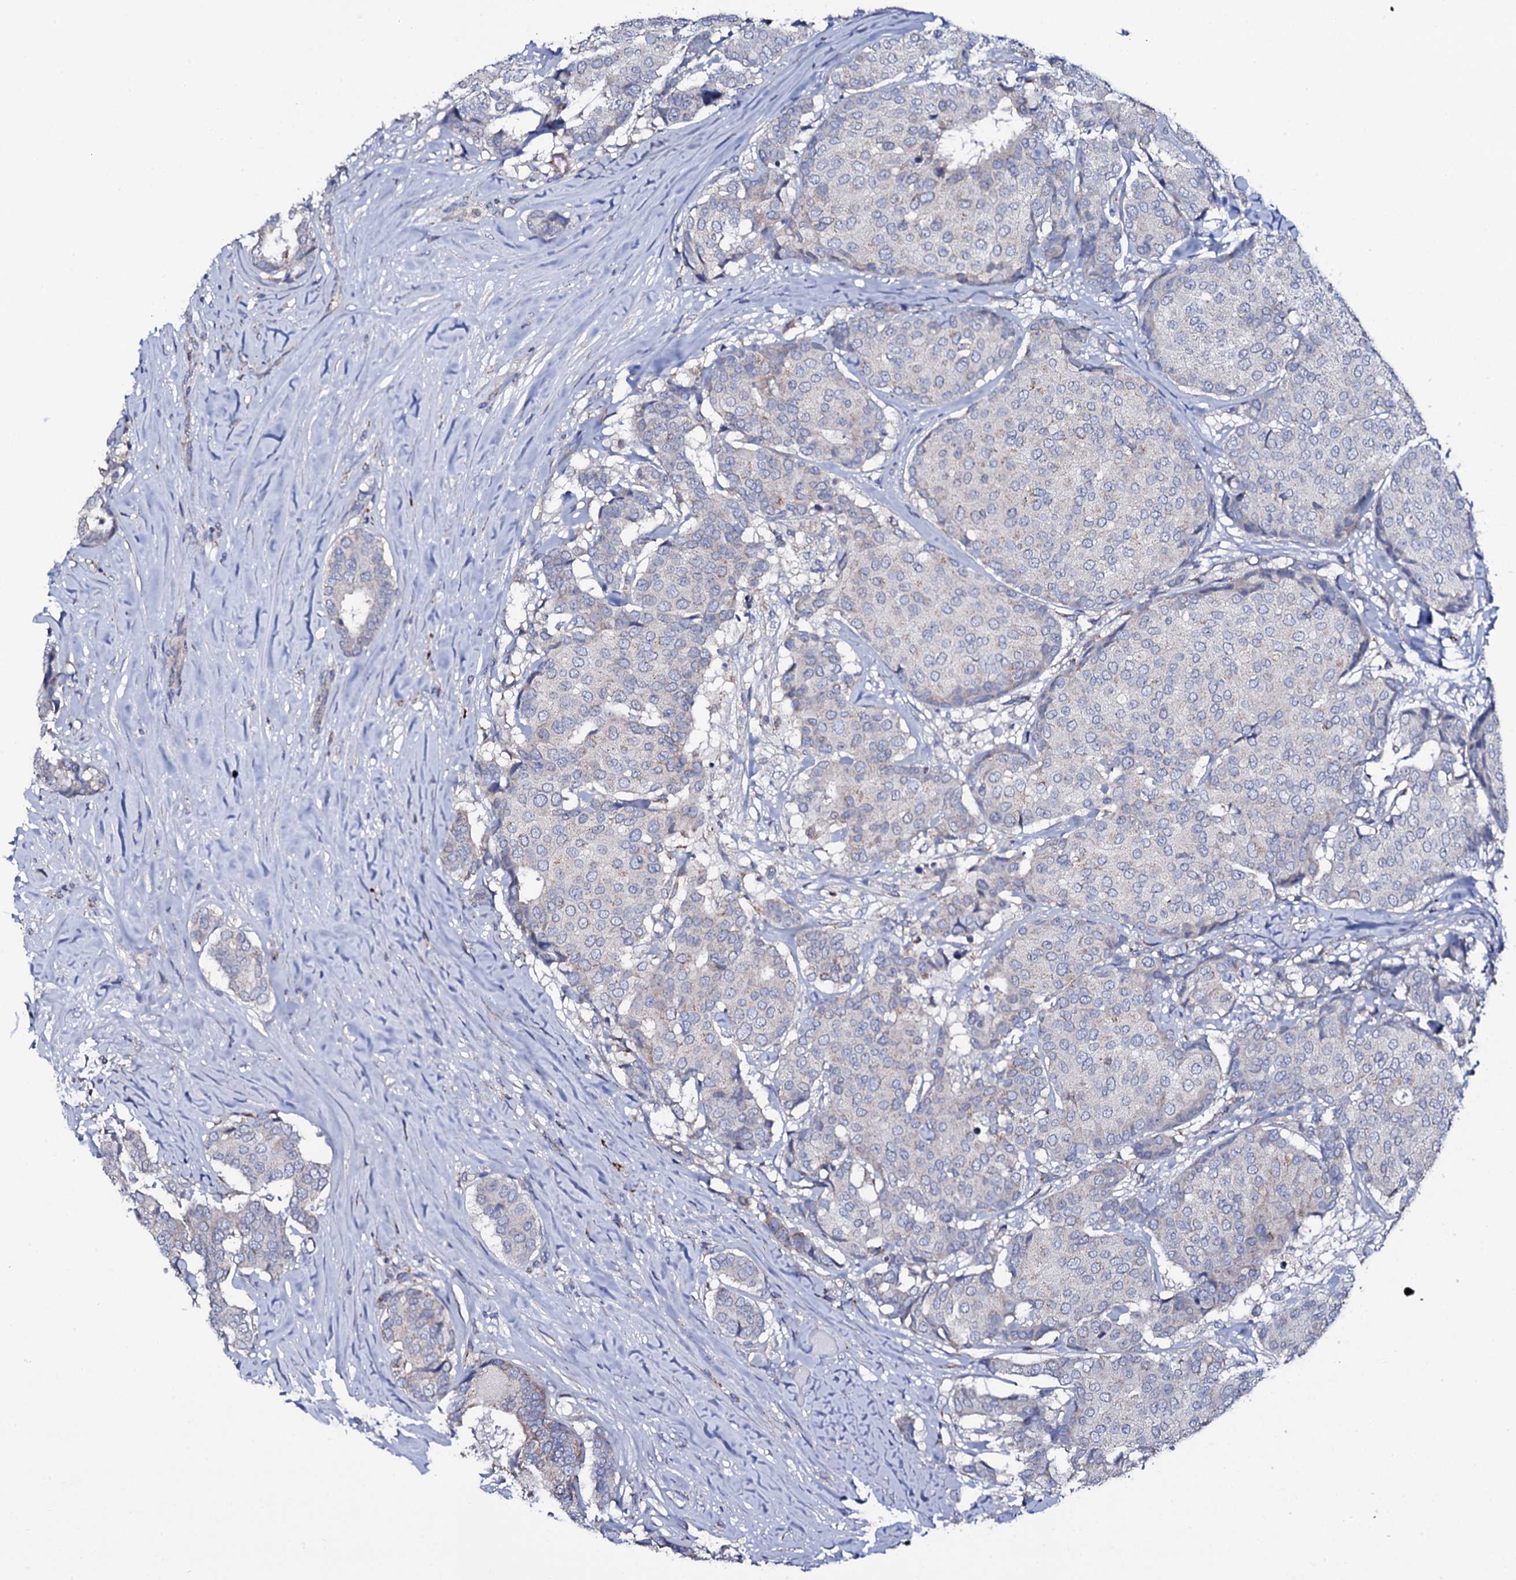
{"staining": {"intensity": "negative", "quantity": "none", "location": "none"}, "tissue": "breast cancer", "cell_type": "Tumor cells", "image_type": "cancer", "snomed": [{"axis": "morphology", "description": "Duct carcinoma"}, {"axis": "topography", "description": "Breast"}], "caption": "Immunohistochemical staining of breast invasive ductal carcinoma shows no significant staining in tumor cells.", "gene": "TCAF2", "patient": {"sex": "female", "age": 75}}